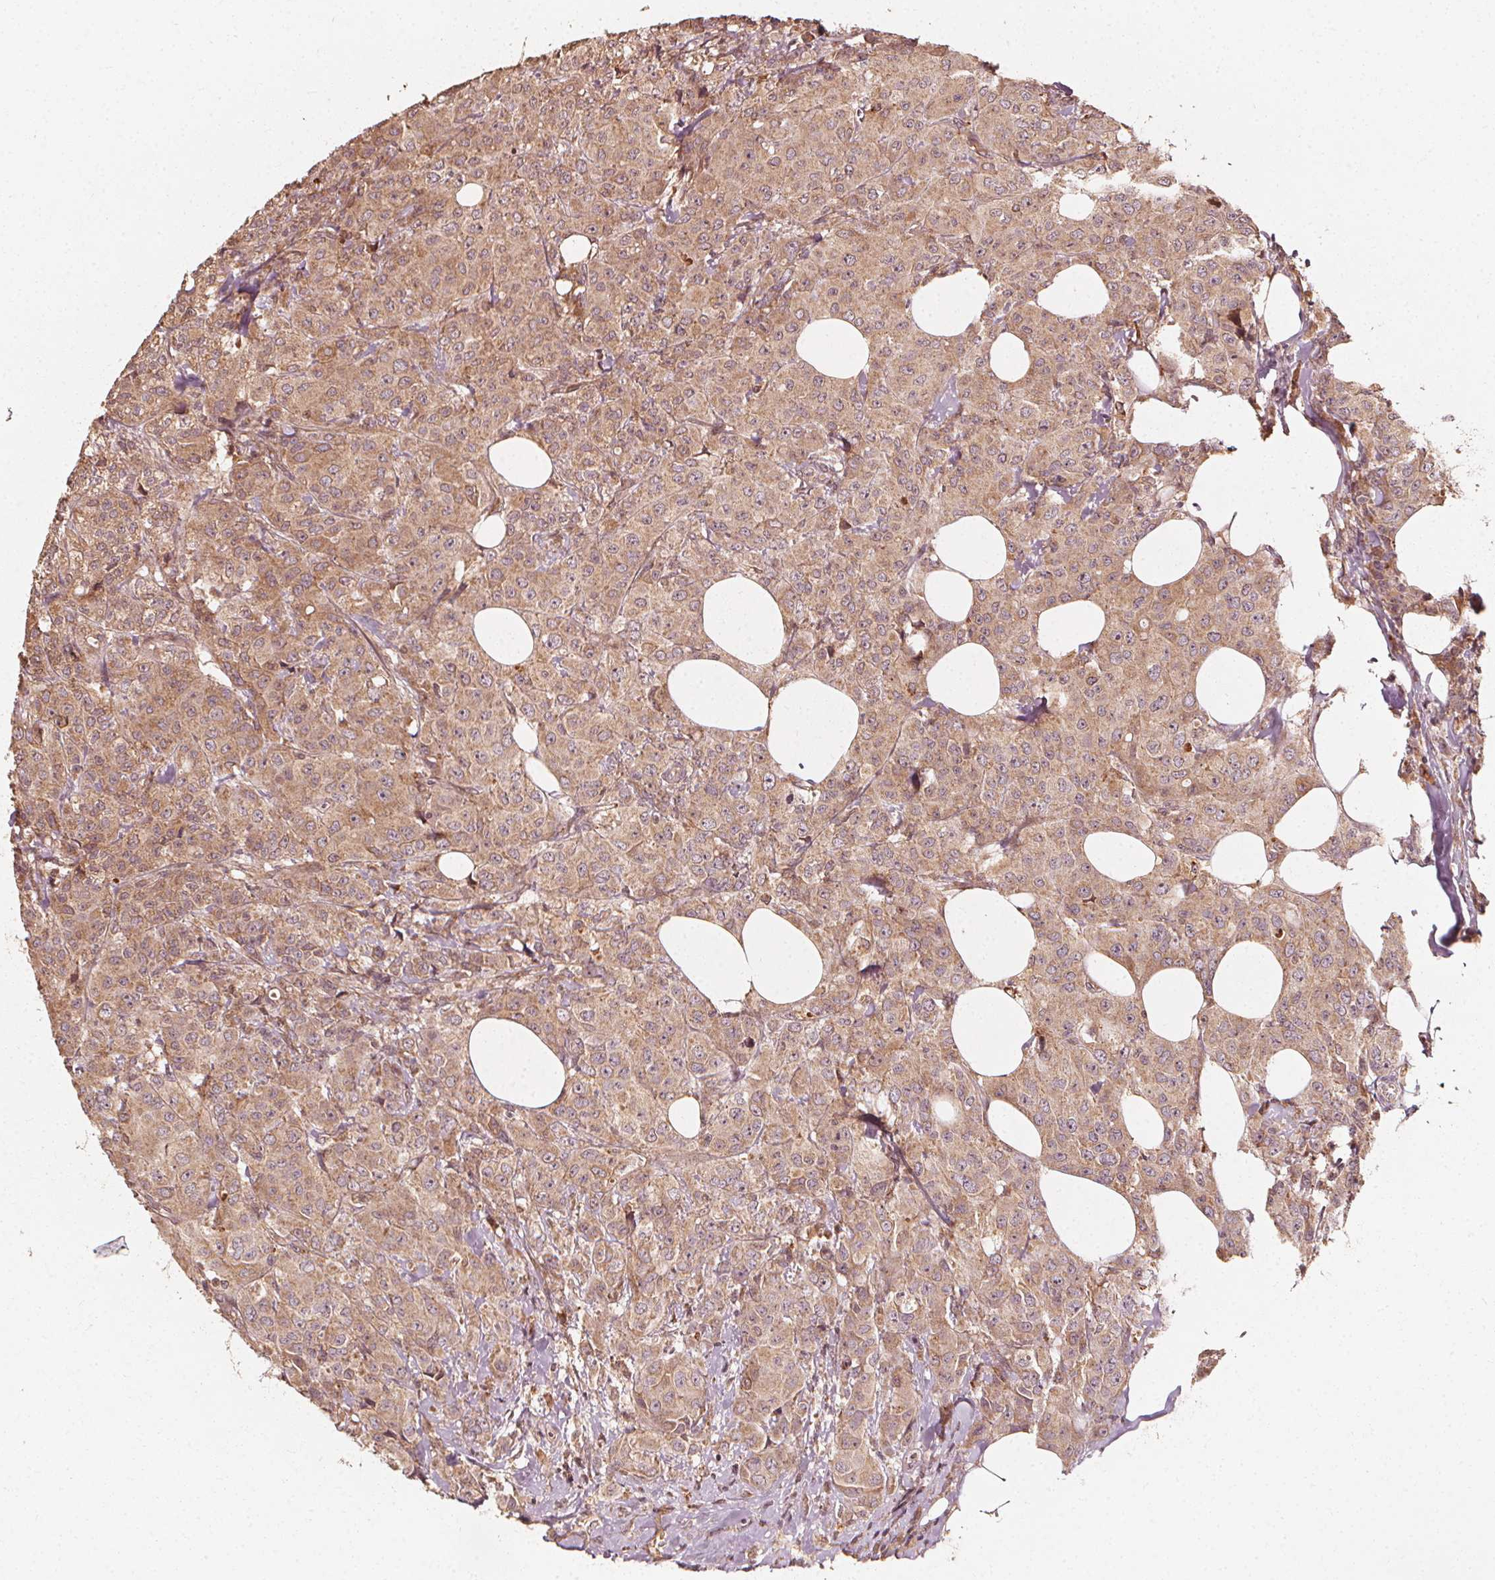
{"staining": {"intensity": "weak", "quantity": ">75%", "location": "cytoplasmic/membranous"}, "tissue": "breast cancer", "cell_type": "Tumor cells", "image_type": "cancer", "snomed": [{"axis": "morphology", "description": "Normal tissue, NOS"}, {"axis": "morphology", "description": "Duct carcinoma"}, {"axis": "topography", "description": "Breast"}], "caption": "Human breast intraductal carcinoma stained for a protein (brown) exhibits weak cytoplasmic/membranous positive positivity in about >75% of tumor cells.", "gene": "NPC1", "patient": {"sex": "female", "age": 43}}